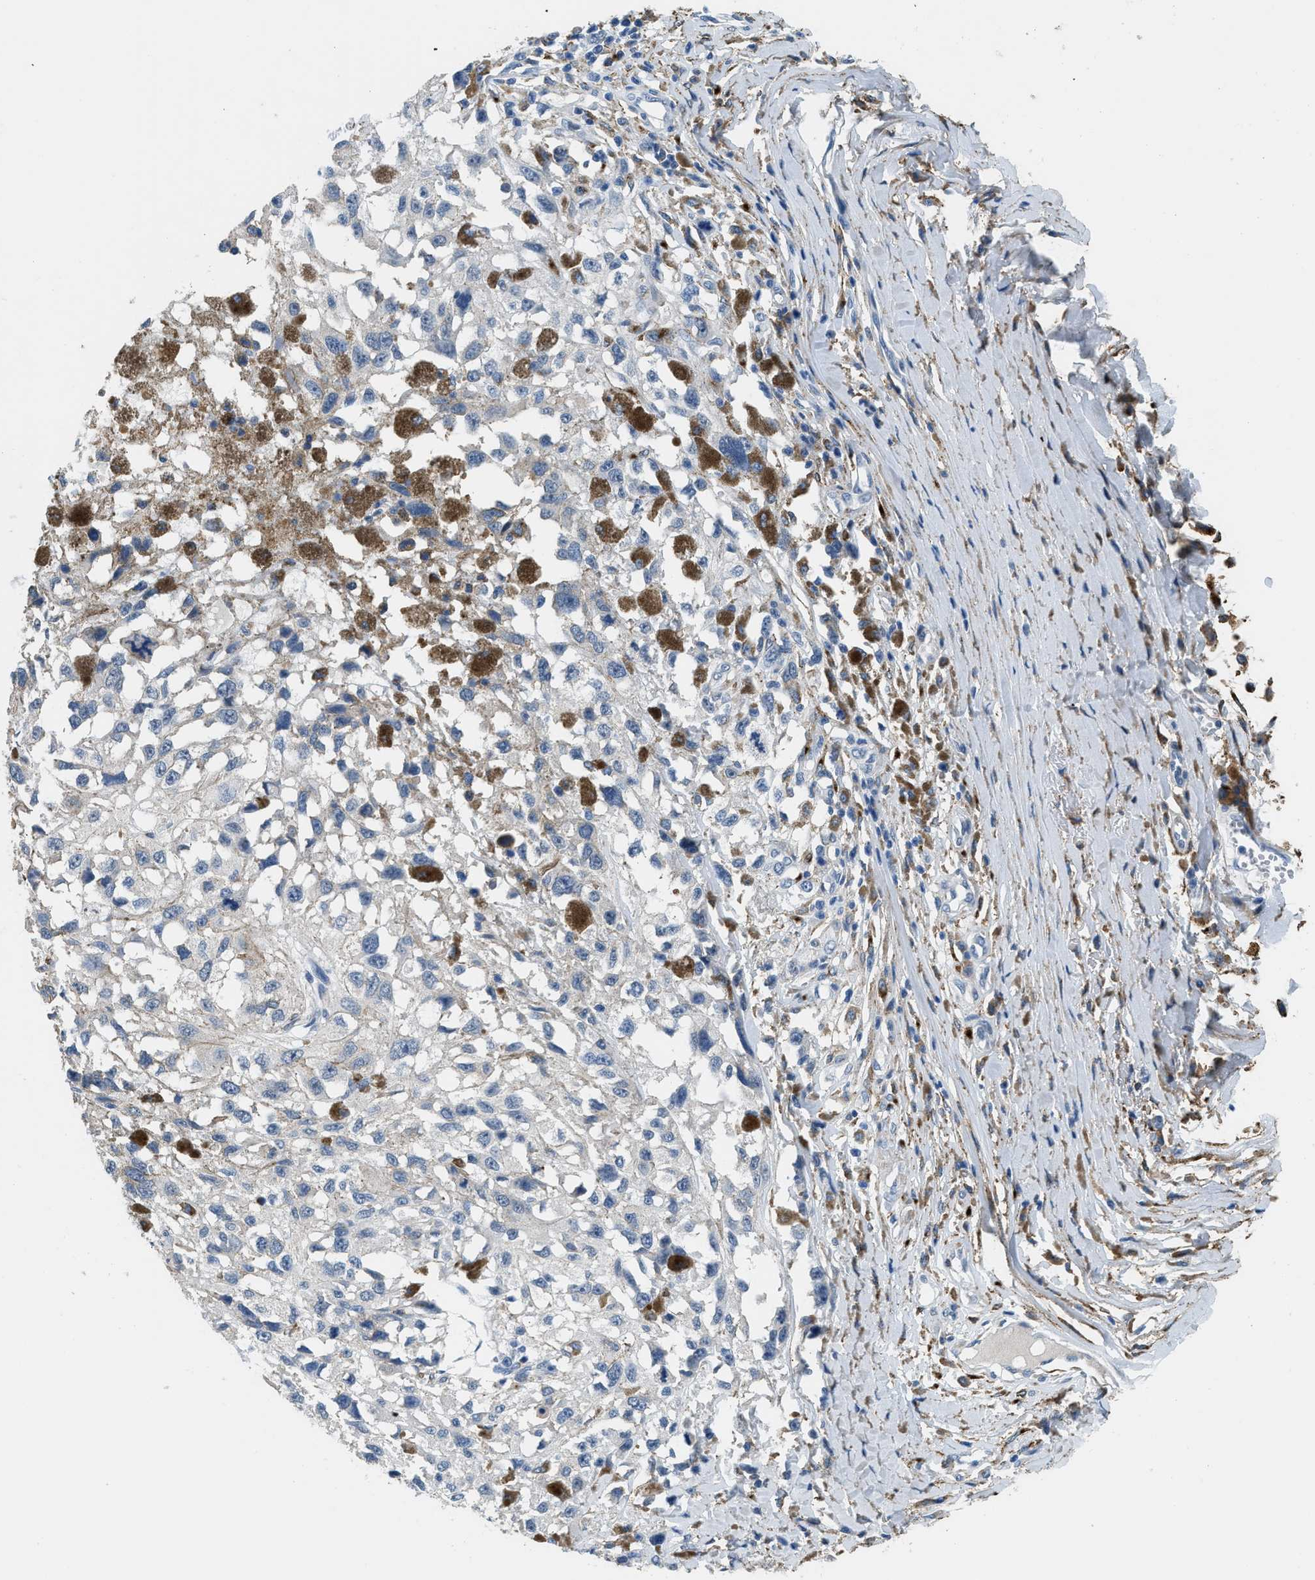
{"staining": {"intensity": "negative", "quantity": "none", "location": "none"}, "tissue": "melanoma", "cell_type": "Tumor cells", "image_type": "cancer", "snomed": [{"axis": "morphology", "description": "Malignant melanoma, Metastatic site"}, {"axis": "topography", "description": "Lymph node"}], "caption": "Immunohistochemical staining of melanoma shows no significant positivity in tumor cells. Nuclei are stained in blue.", "gene": "LRP1", "patient": {"sex": "male", "age": 59}}